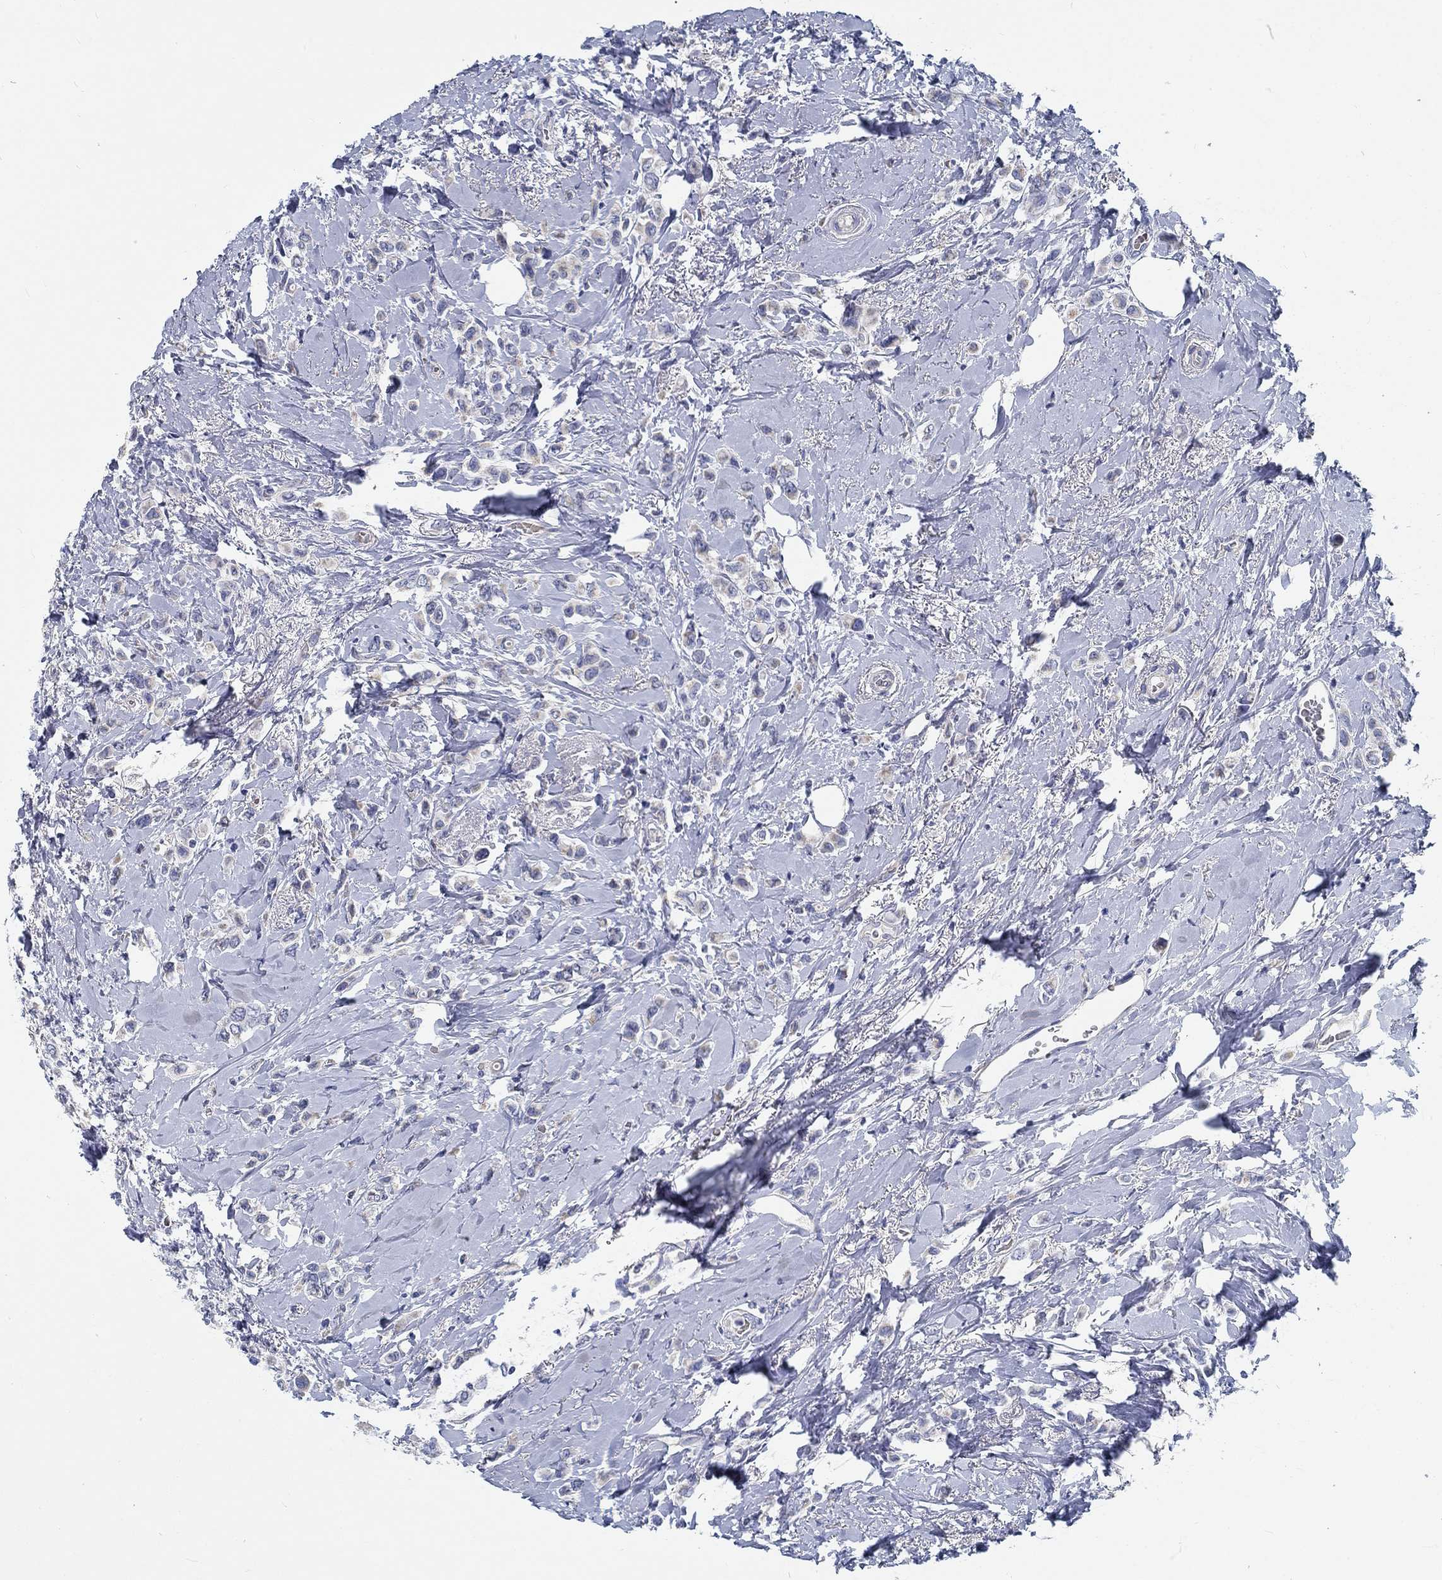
{"staining": {"intensity": "negative", "quantity": "none", "location": "none"}, "tissue": "breast cancer", "cell_type": "Tumor cells", "image_type": "cancer", "snomed": [{"axis": "morphology", "description": "Lobular carcinoma"}, {"axis": "topography", "description": "Breast"}], "caption": "Tumor cells show no significant positivity in lobular carcinoma (breast).", "gene": "MYBPC1", "patient": {"sex": "female", "age": 66}}